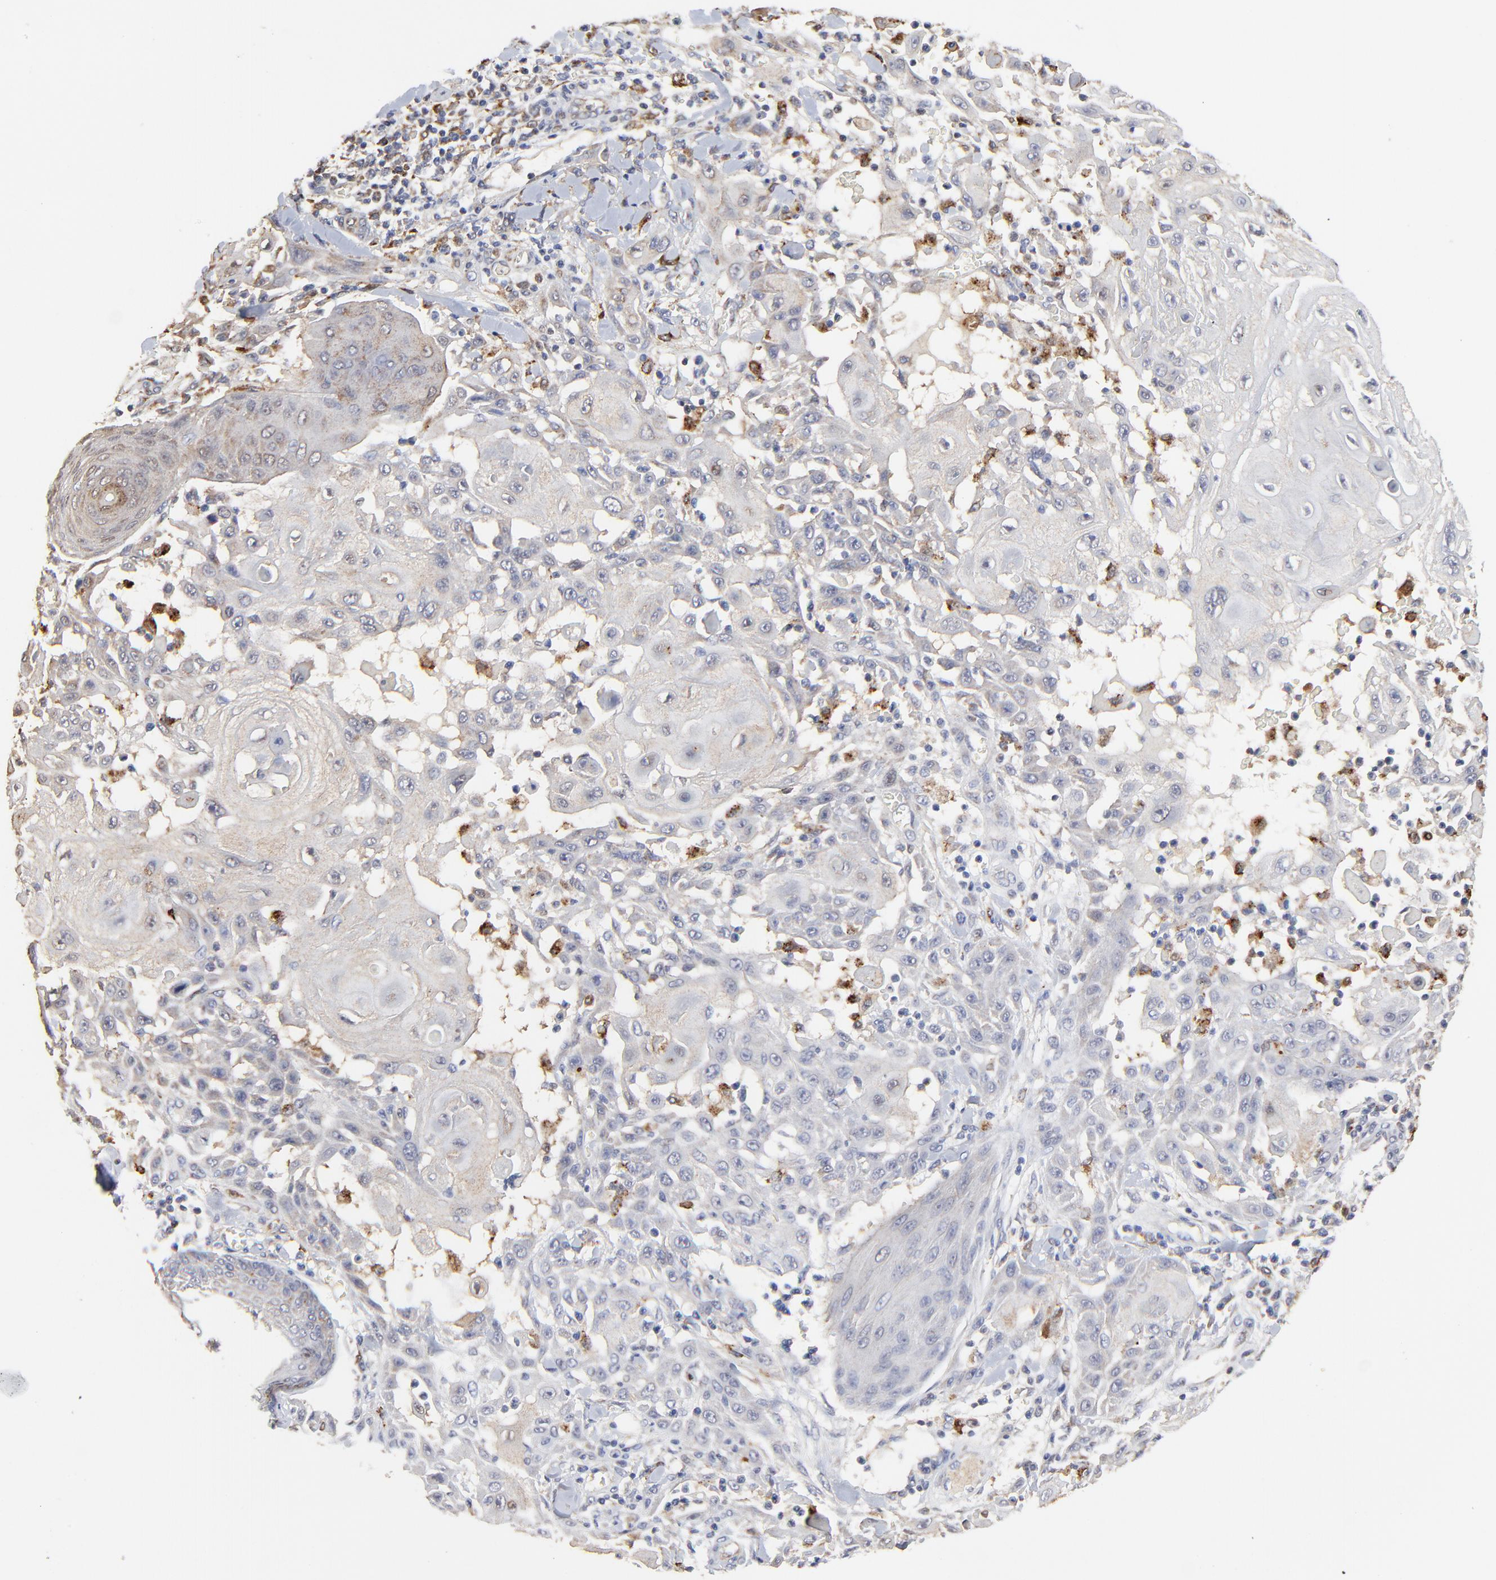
{"staining": {"intensity": "weak", "quantity": "25%-75%", "location": "cytoplasmic/membranous"}, "tissue": "skin cancer", "cell_type": "Tumor cells", "image_type": "cancer", "snomed": [{"axis": "morphology", "description": "Squamous cell carcinoma, NOS"}, {"axis": "topography", "description": "Skin"}], "caption": "Skin squamous cell carcinoma tissue reveals weak cytoplasmic/membranous positivity in approximately 25%-75% of tumor cells", "gene": "LGALS3", "patient": {"sex": "male", "age": 24}}